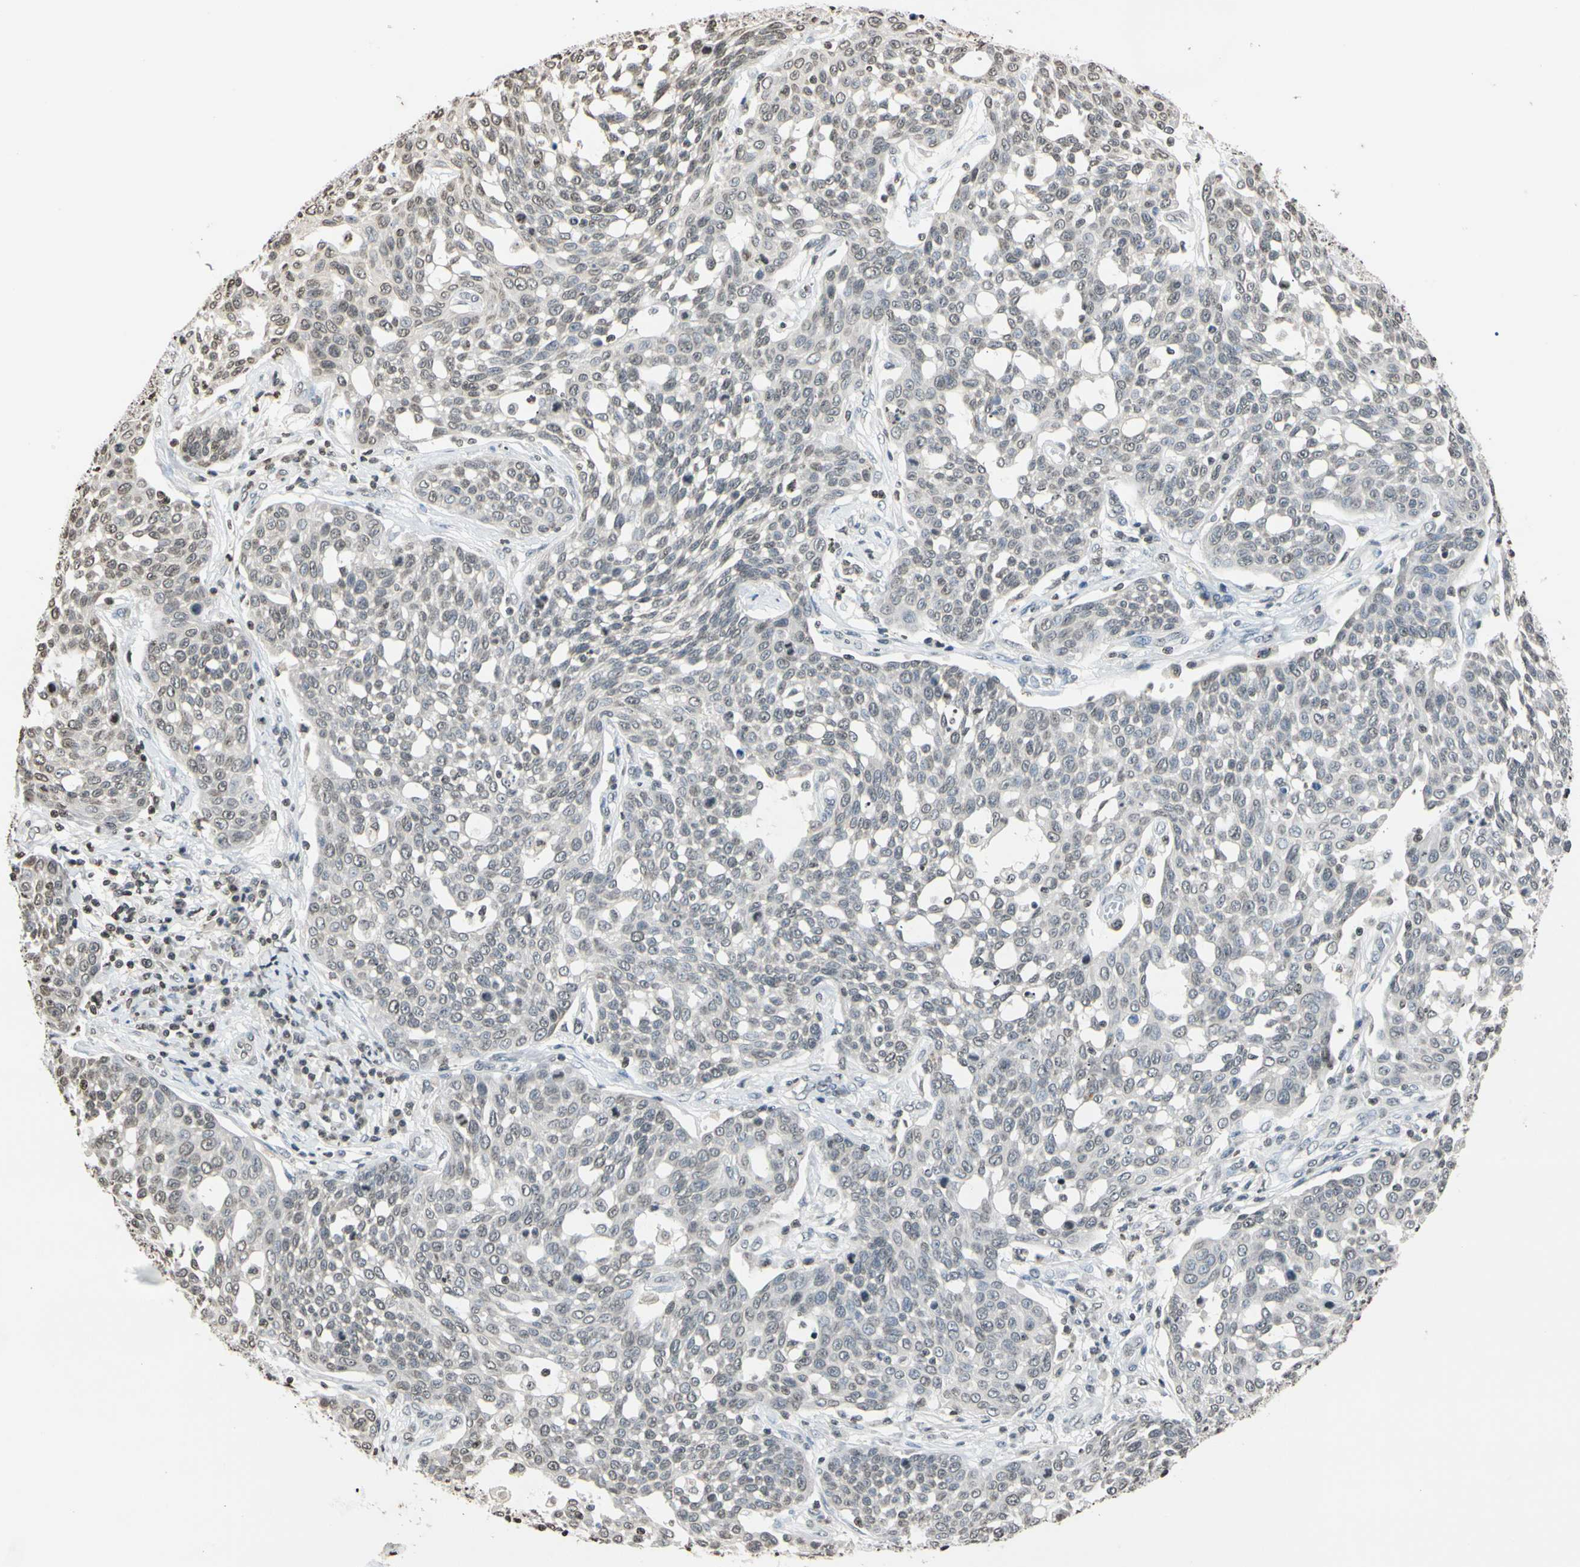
{"staining": {"intensity": "negative", "quantity": "none", "location": "none"}, "tissue": "cervical cancer", "cell_type": "Tumor cells", "image_type": "cancer", "snomed": [{"axis": "morphology", "description": "Squamous cell carcinoma, NOS"}, {"axis": "topography", "description": "Cervix"}], "caption": "Immunohistochemistry histopathology image of neoplastic tissue: human cervical cancer stained with DAB displays no significant protein expression in tumor cells.", "gene": "GPX4", "patient": {"sex": "female", "age": 34}}